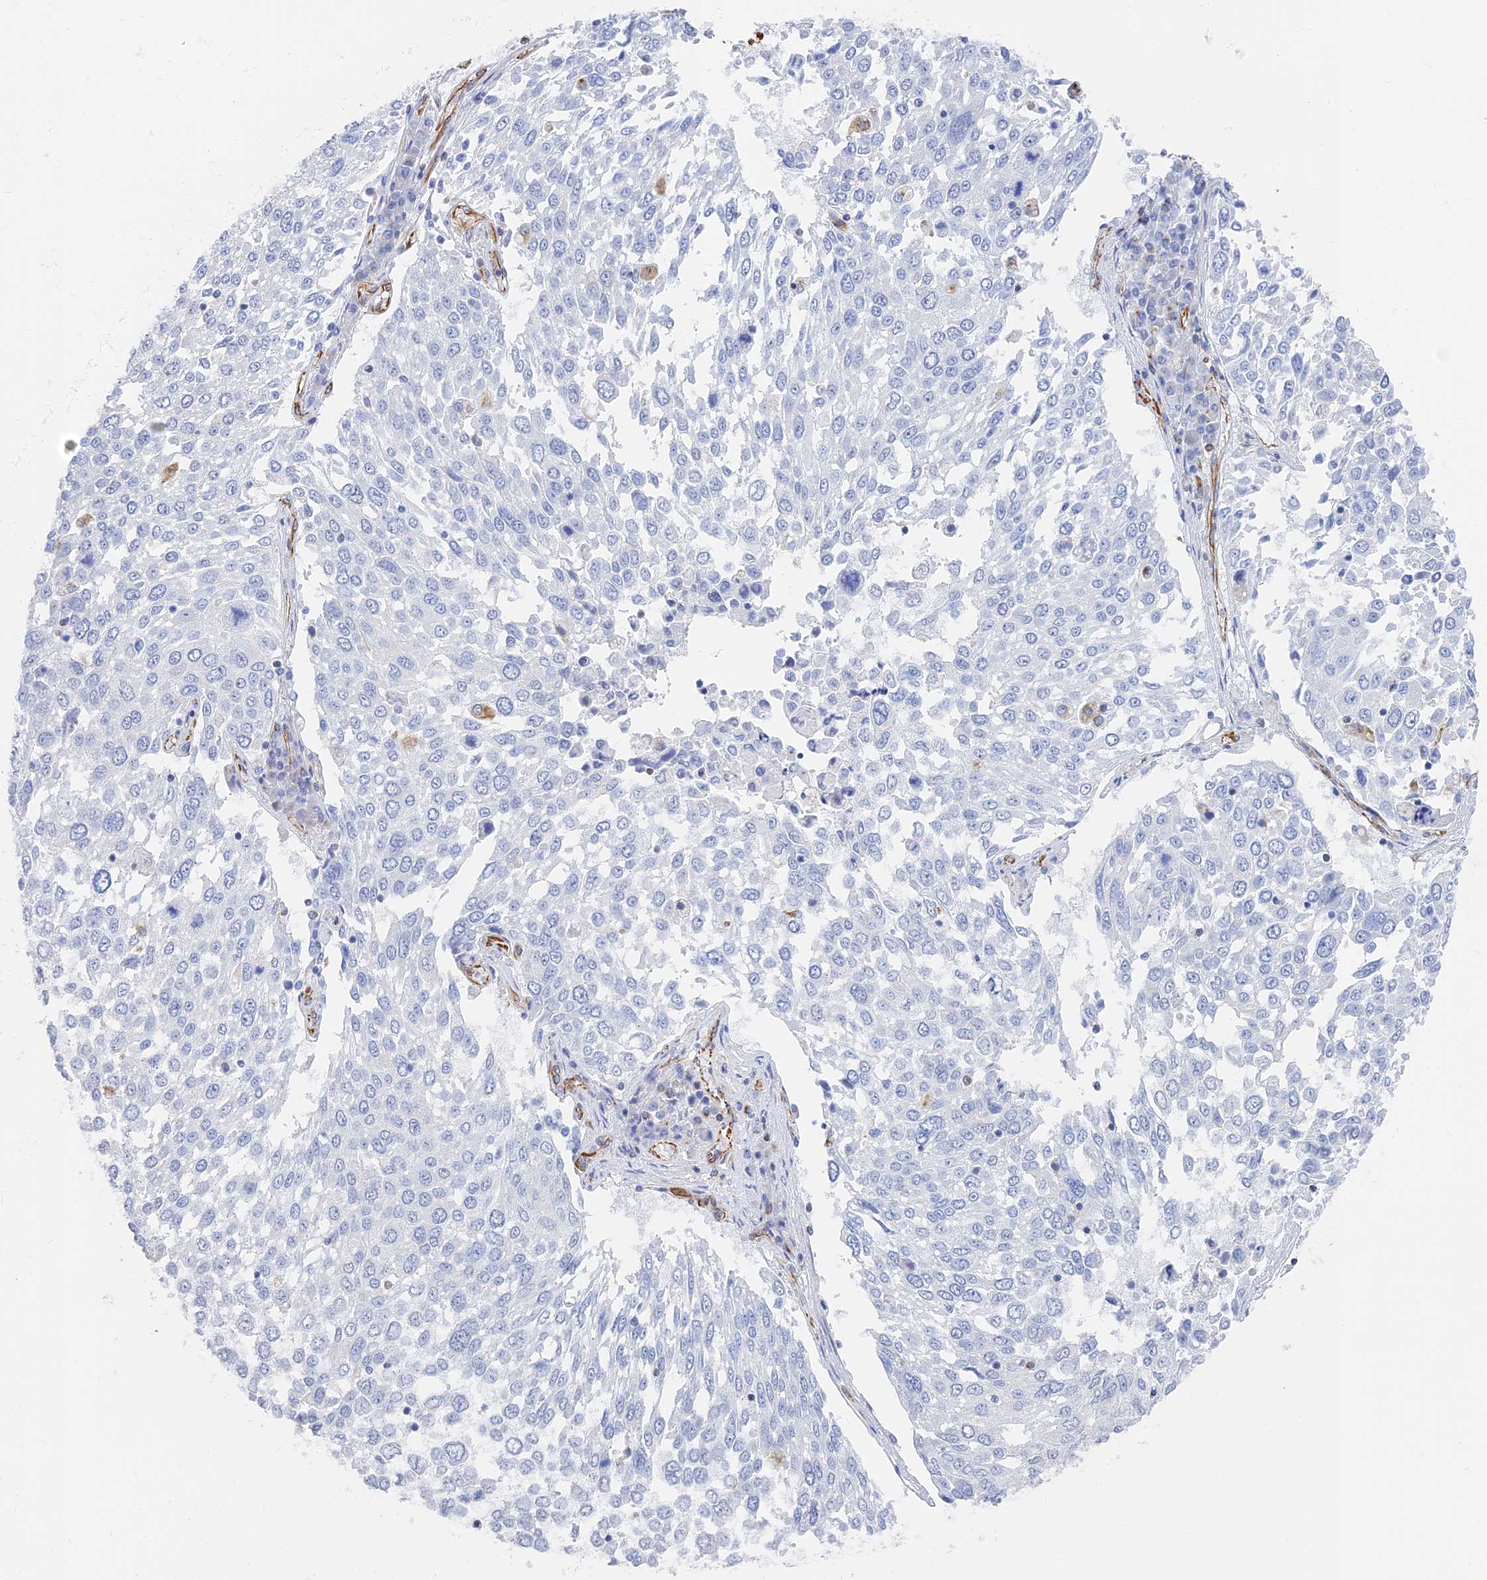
{"staining": {"intensity": "negative", "quantity": "none", "location": "none"}, "tissue": "lung cancer", "cell_type": "Tumor cells", "image_type": "cancer", "snomed": [{"axis": "morphology", "description": "Squamous cell carcinoma, NOS"}, {"axis": "topography", "description": "Lung"}], "caption": "Tumor cells show no significant protein positivity in lung cancer.", "gene": "RMC1", "patient": {"sex": "male", "age": 65}}